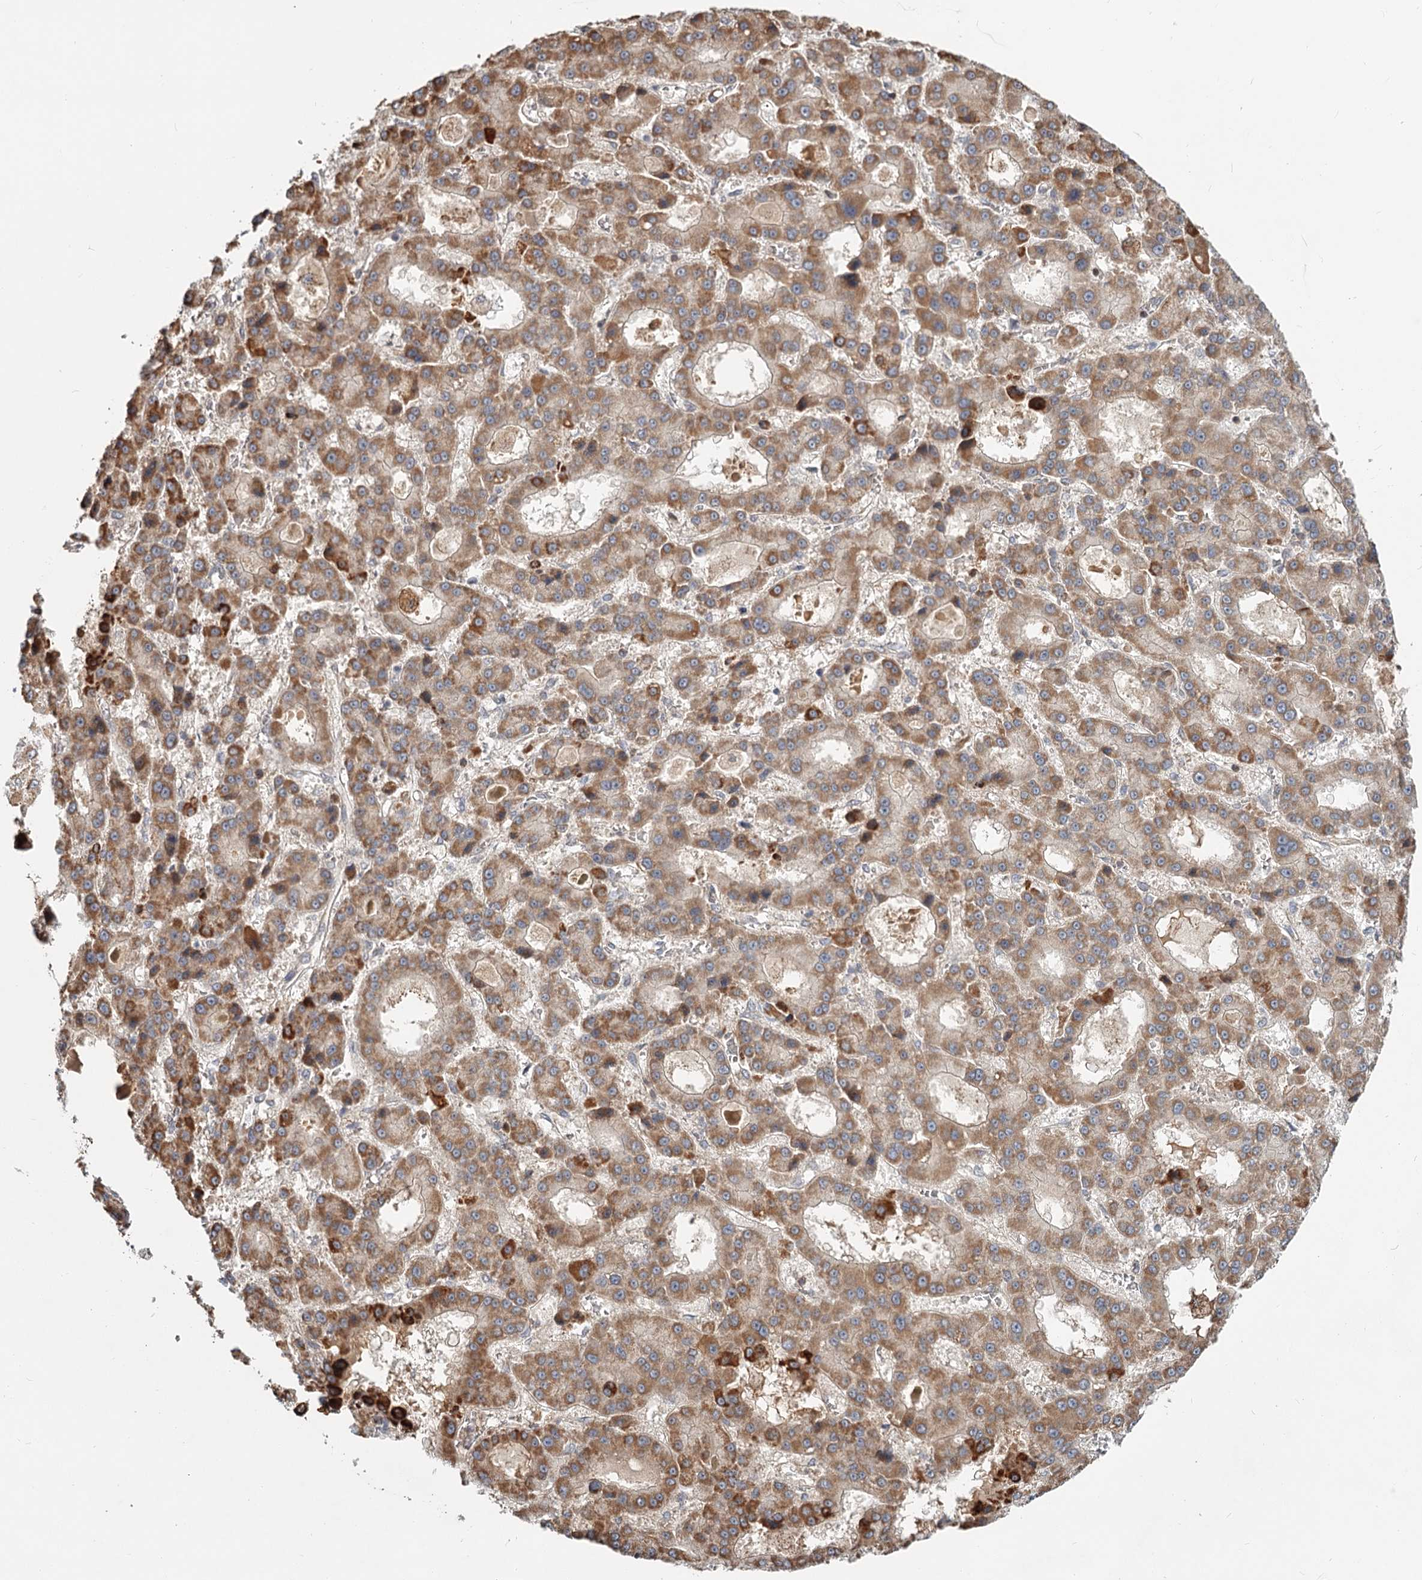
{"staining": {"intensity": "moderate", "quantity": ">75%", "location": "cytoplasmic/membranous"}, "tissue": "liver cancer", "cell_type": "Tumor cells", "image_type": "cancer", "snomed": [{"axis": "morphology", "description": "Carcinoma, Hepatocellular, NOS"}, {"axis": "topography", "description": "Liver"}], "caption": "Immunohistochemistry (IHC) micrograph of neoplastic tissue: liver cancer stained using immunohistochemistry exhibits medium levels of moderate protein expression localized specifically in the cytoplasmic/membranous of tumor cells, appearing as a cytoplasmic/membranous brown color.", "gene": "CDC123", "patient": {"sex": "male", "age": 70}}